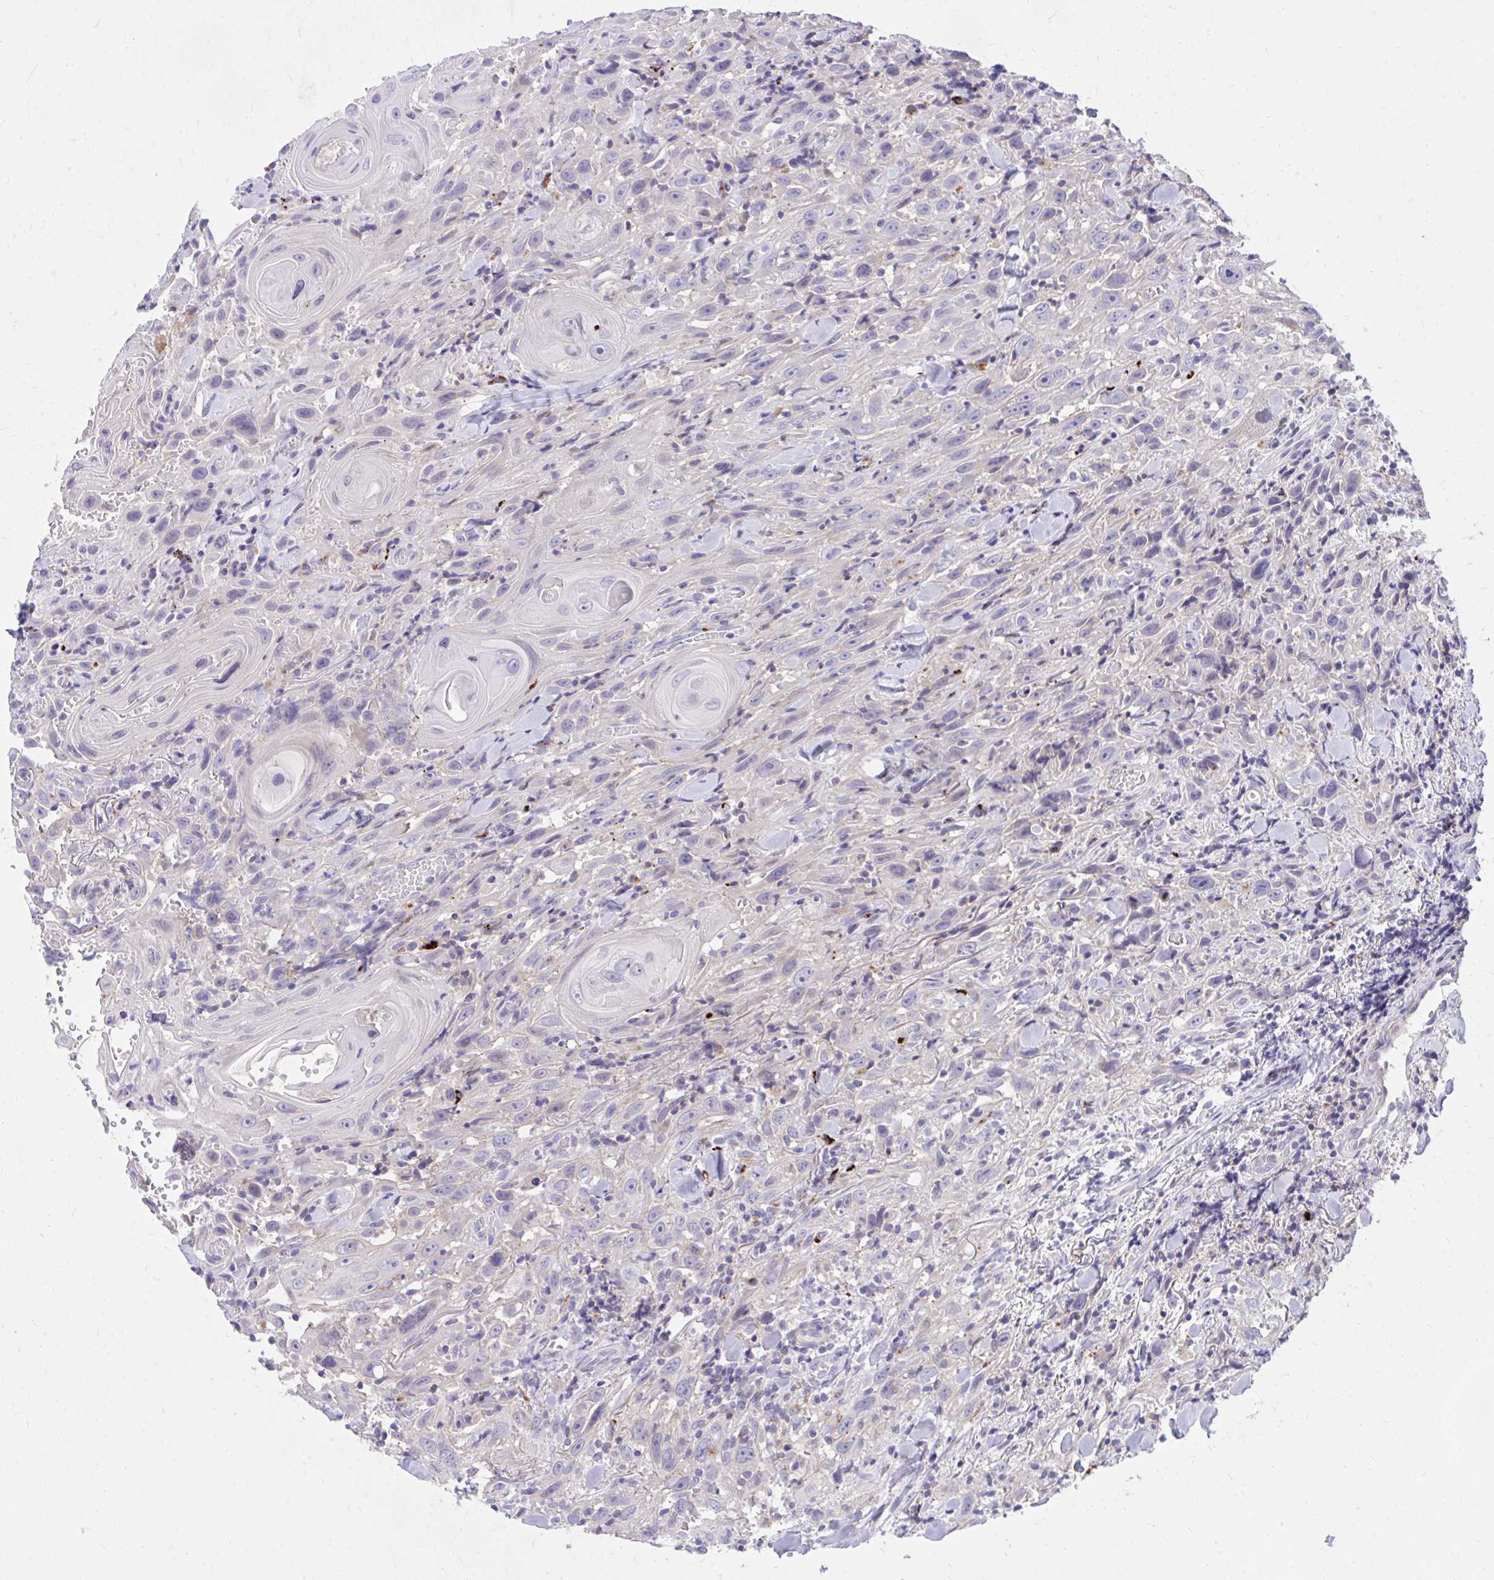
{"staining": {"intensity": "negative", "quantity": "none", "location": "none"}, "tissue": "head and neck cancer", "cell_type": "Tumor cells", "image_type": "cancer", "snomed": [{"axis": "morphology", "description": "Squamous cell carcinoma, NOS"}, {"axis": "topography", "description": "Head-Neck"}], "caption": "The image shows no significant positivity in tumor cells of squamous cell carcinoma (head and neck).", "gene": "TP53I11", "patient": {"sex": "female", "age": 95}}